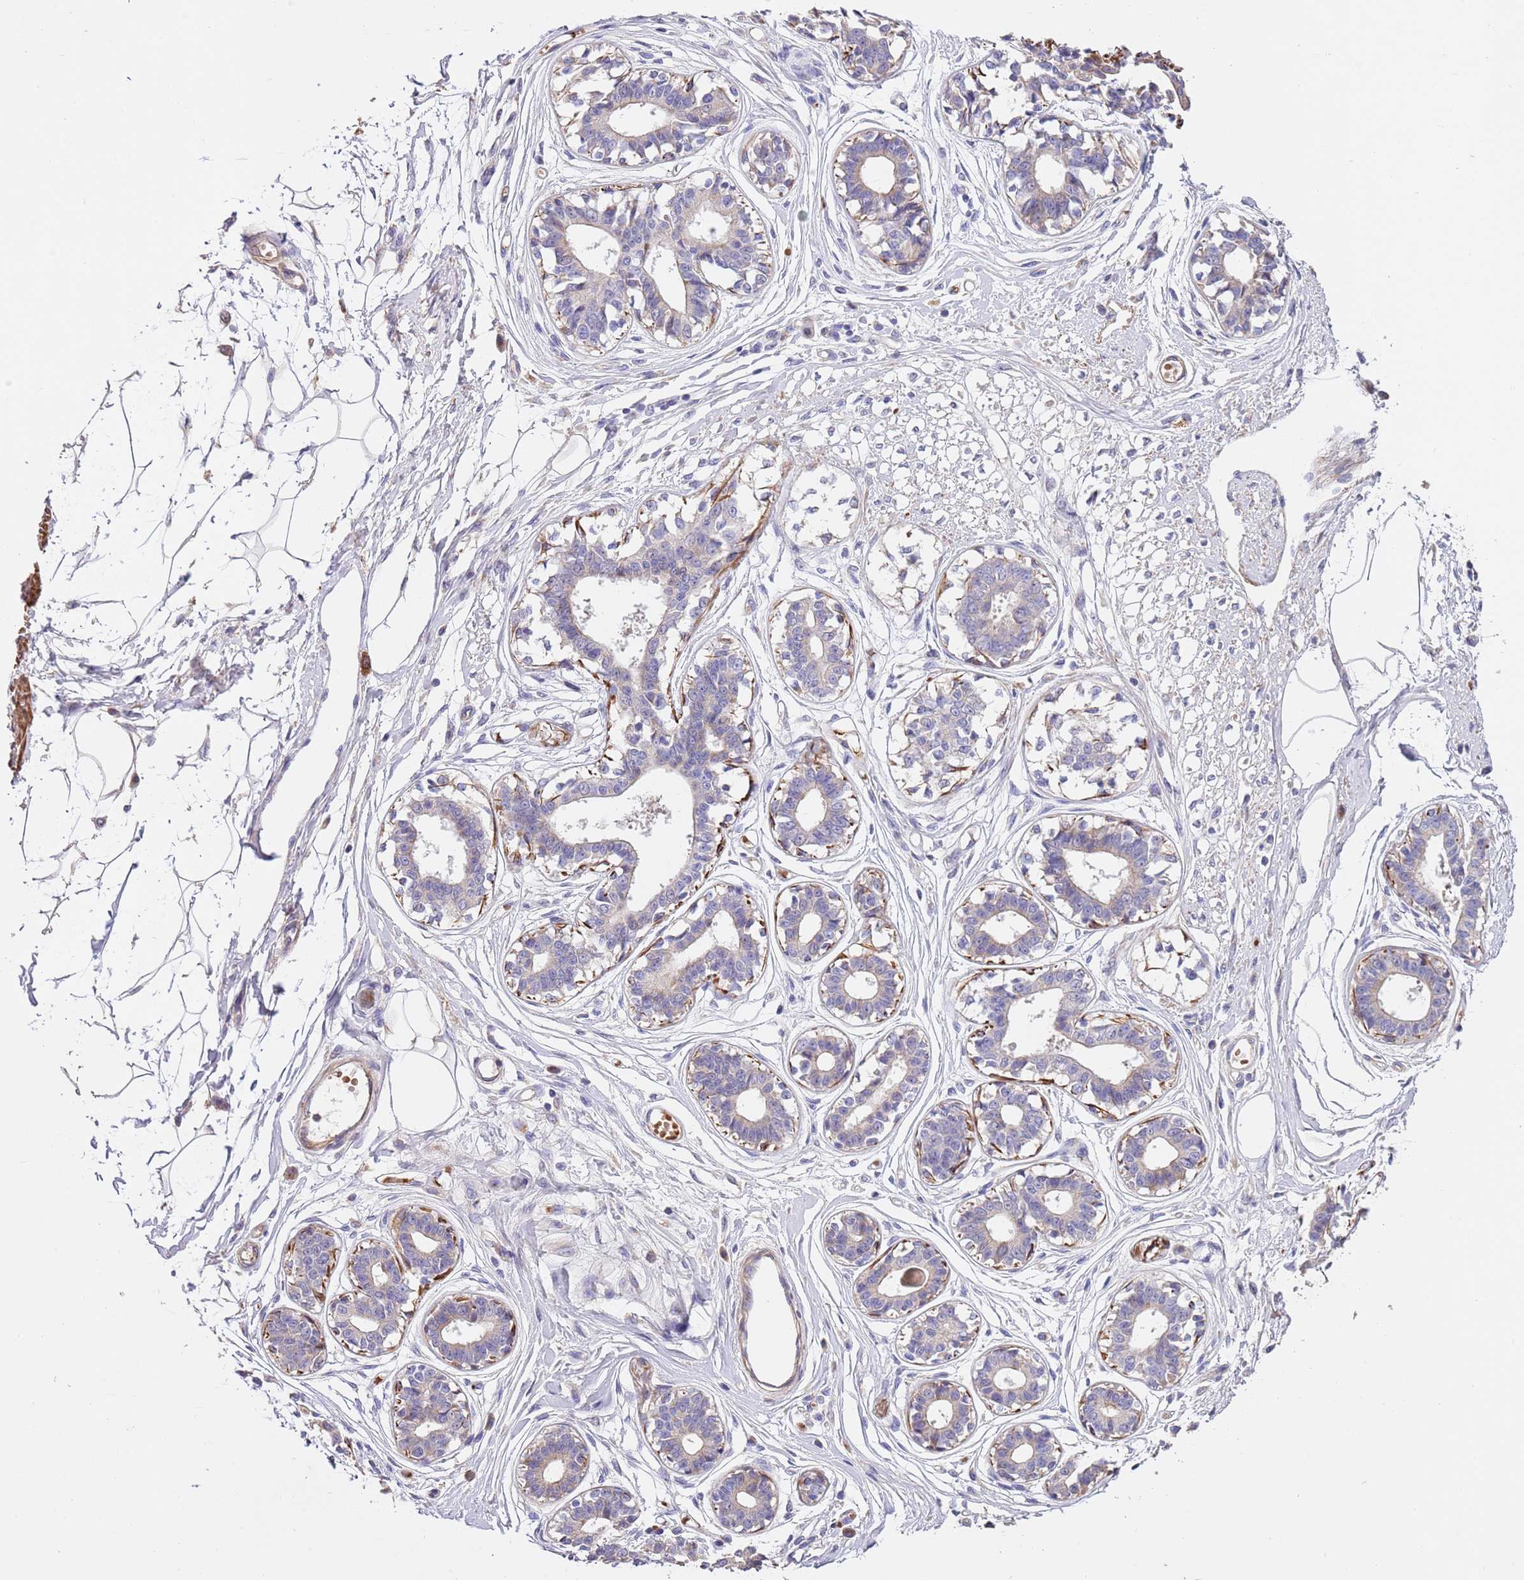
{"staining": {"intensity": "weak", "quantity": "25%-75%", "location": "cytoplasmic/membranous"}, "tissue": "breast", "cell_type": "Adipocytes", "image_type": "normal", "snomed": [{"axis": "morphology", "description": "Normal tissue, NOS"}, {"axis": "topography", "description": "Breast"}], "caption": "Immunohistochemical staining of benign human breast reveals weak cytoplasmic/membranous protein staining in about 25%-75% of adipocytes. The protein is stained brown, and the nuclei are stained in blue (DAB (3,3'-diaminobenzidine) IHC with brightfield microscopy, high magnification).", "gene": "PIGA", "patient": {"sex": "female", "age": 45}}